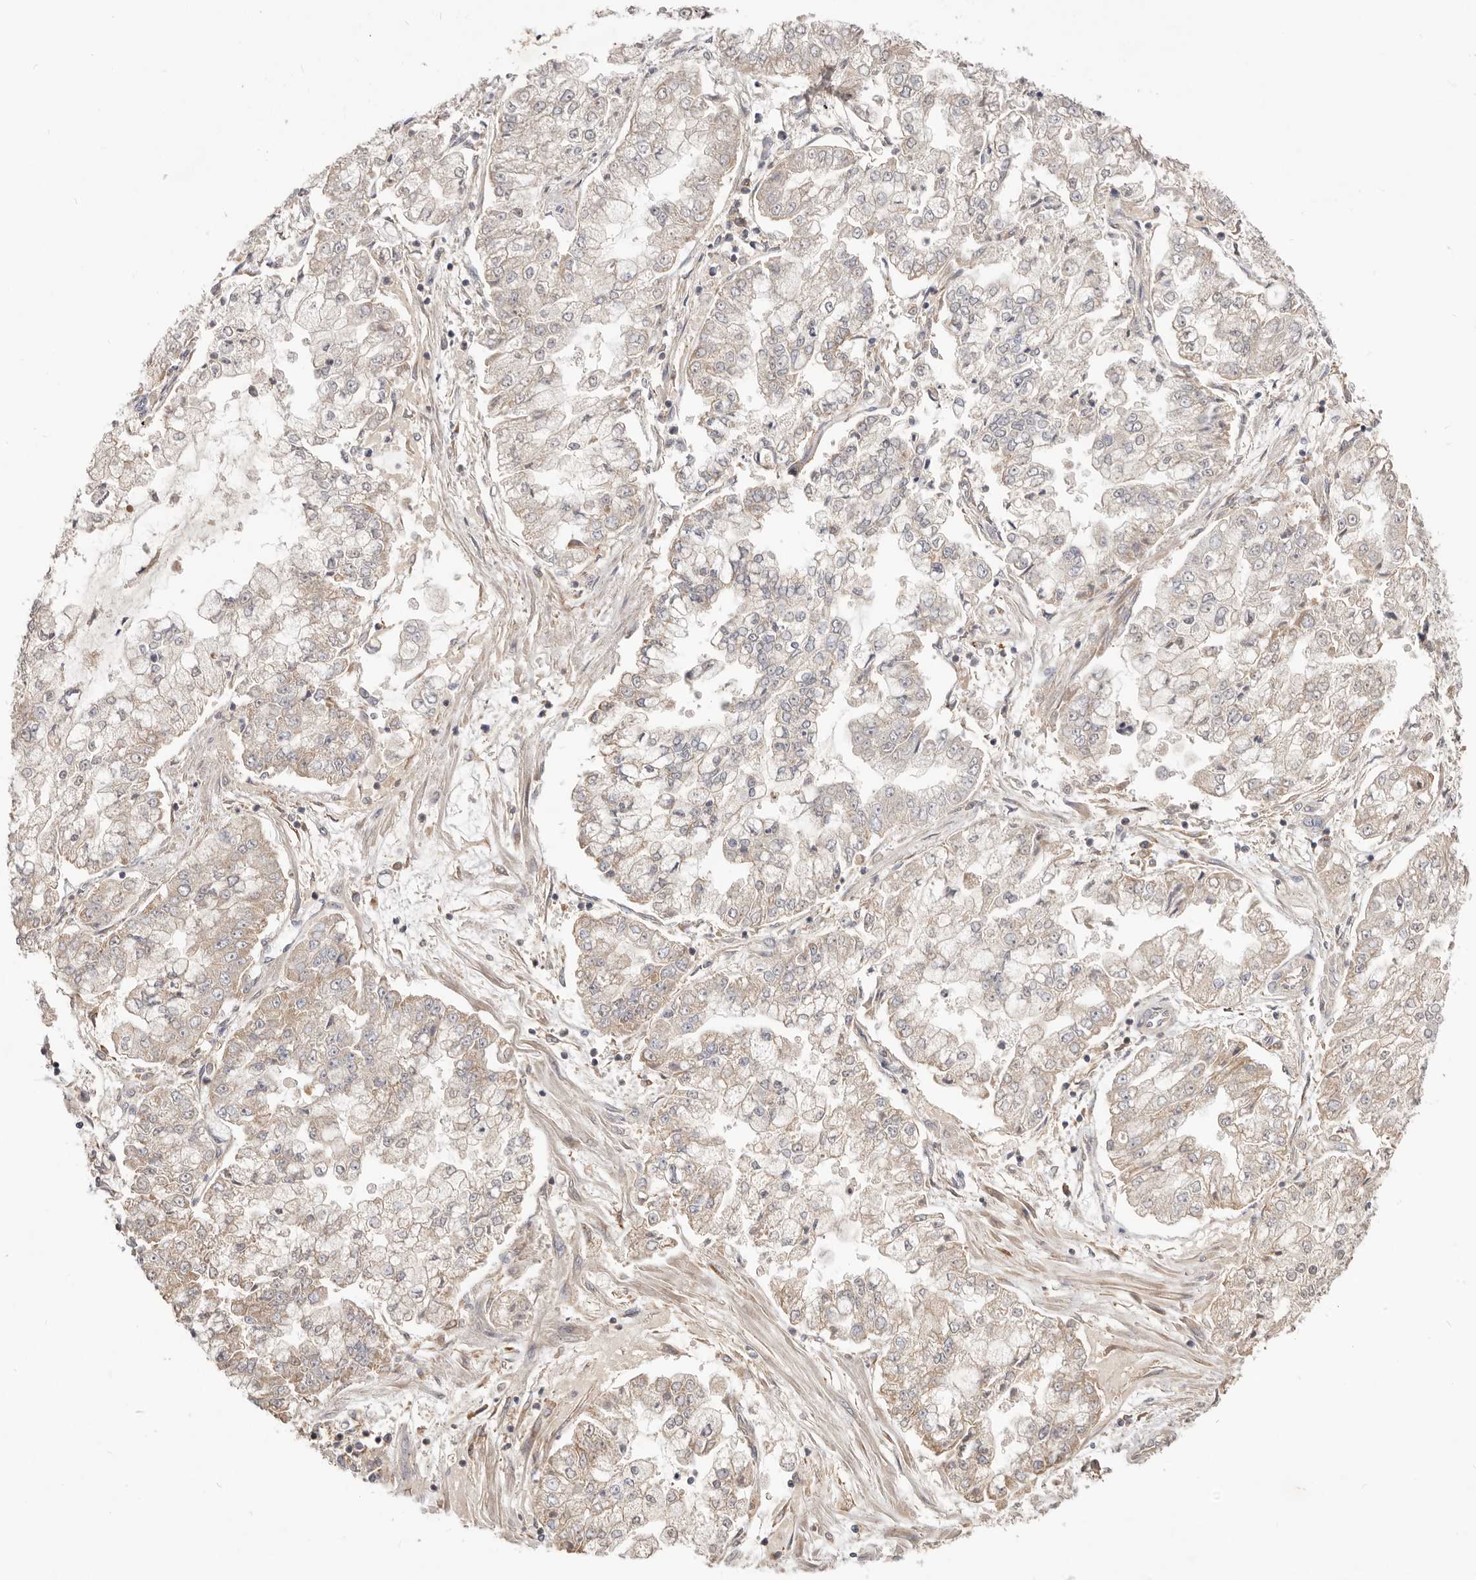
{"staining": {"intensity": "weak", "quantity": "<25%", "location": "cytoplasmic/membranous"}, "tissue": "stomach cancer", "cell_type": "Tumor cells", "image_type": "cancer", "snomed": [{"axis": "morphology", "description": "Adenocarcinoma, NOS"}, {"axis": "topography", "description": "Stomach"}], "caption": "Tumor cells are negative for protein expression in human stomach adenocarcinoma.", "gene": "LRP6", "patient": {"sex": "male", "age": 76}}